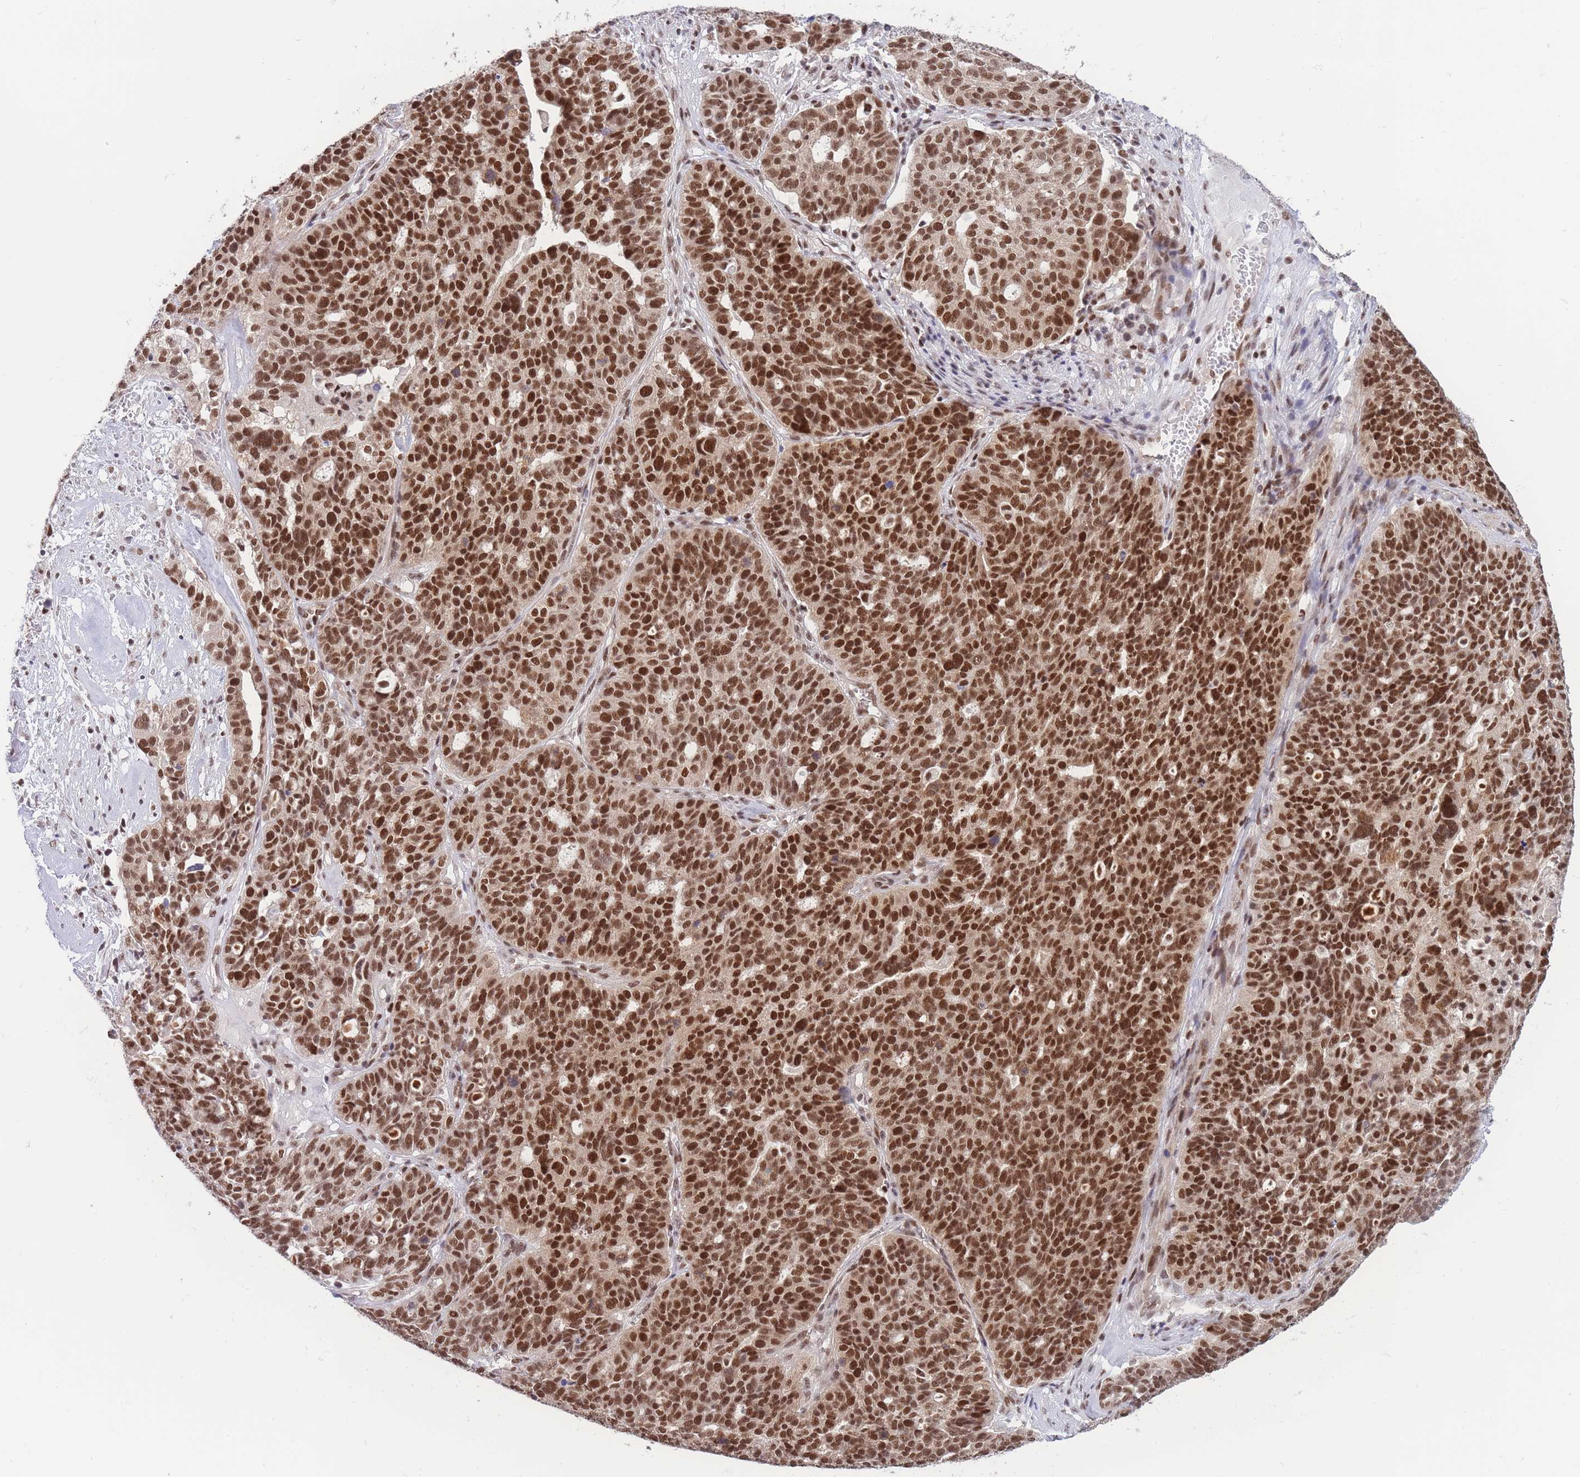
{"staining": {"intensity": "strong", "quantity": ">75%", "location": "nuclear"}, "tissue": "ovarian cancer", "cell_type": "Tumor cells", "image_type": "cancer", "snomed": [{"axis": "morphology", "description": "Cystadenocarcinoma, serous, NOS"}, {"axis": "topography", "description": "Ovary"}], "caption": "This image reveals immunohistochemistry (IHC) staining of ovarian cancer, with high strong nuclear staining in approximately >75% of tumor cells.", "gene": "SMAD9", "patient": {"sex": "female", "age": 59}}